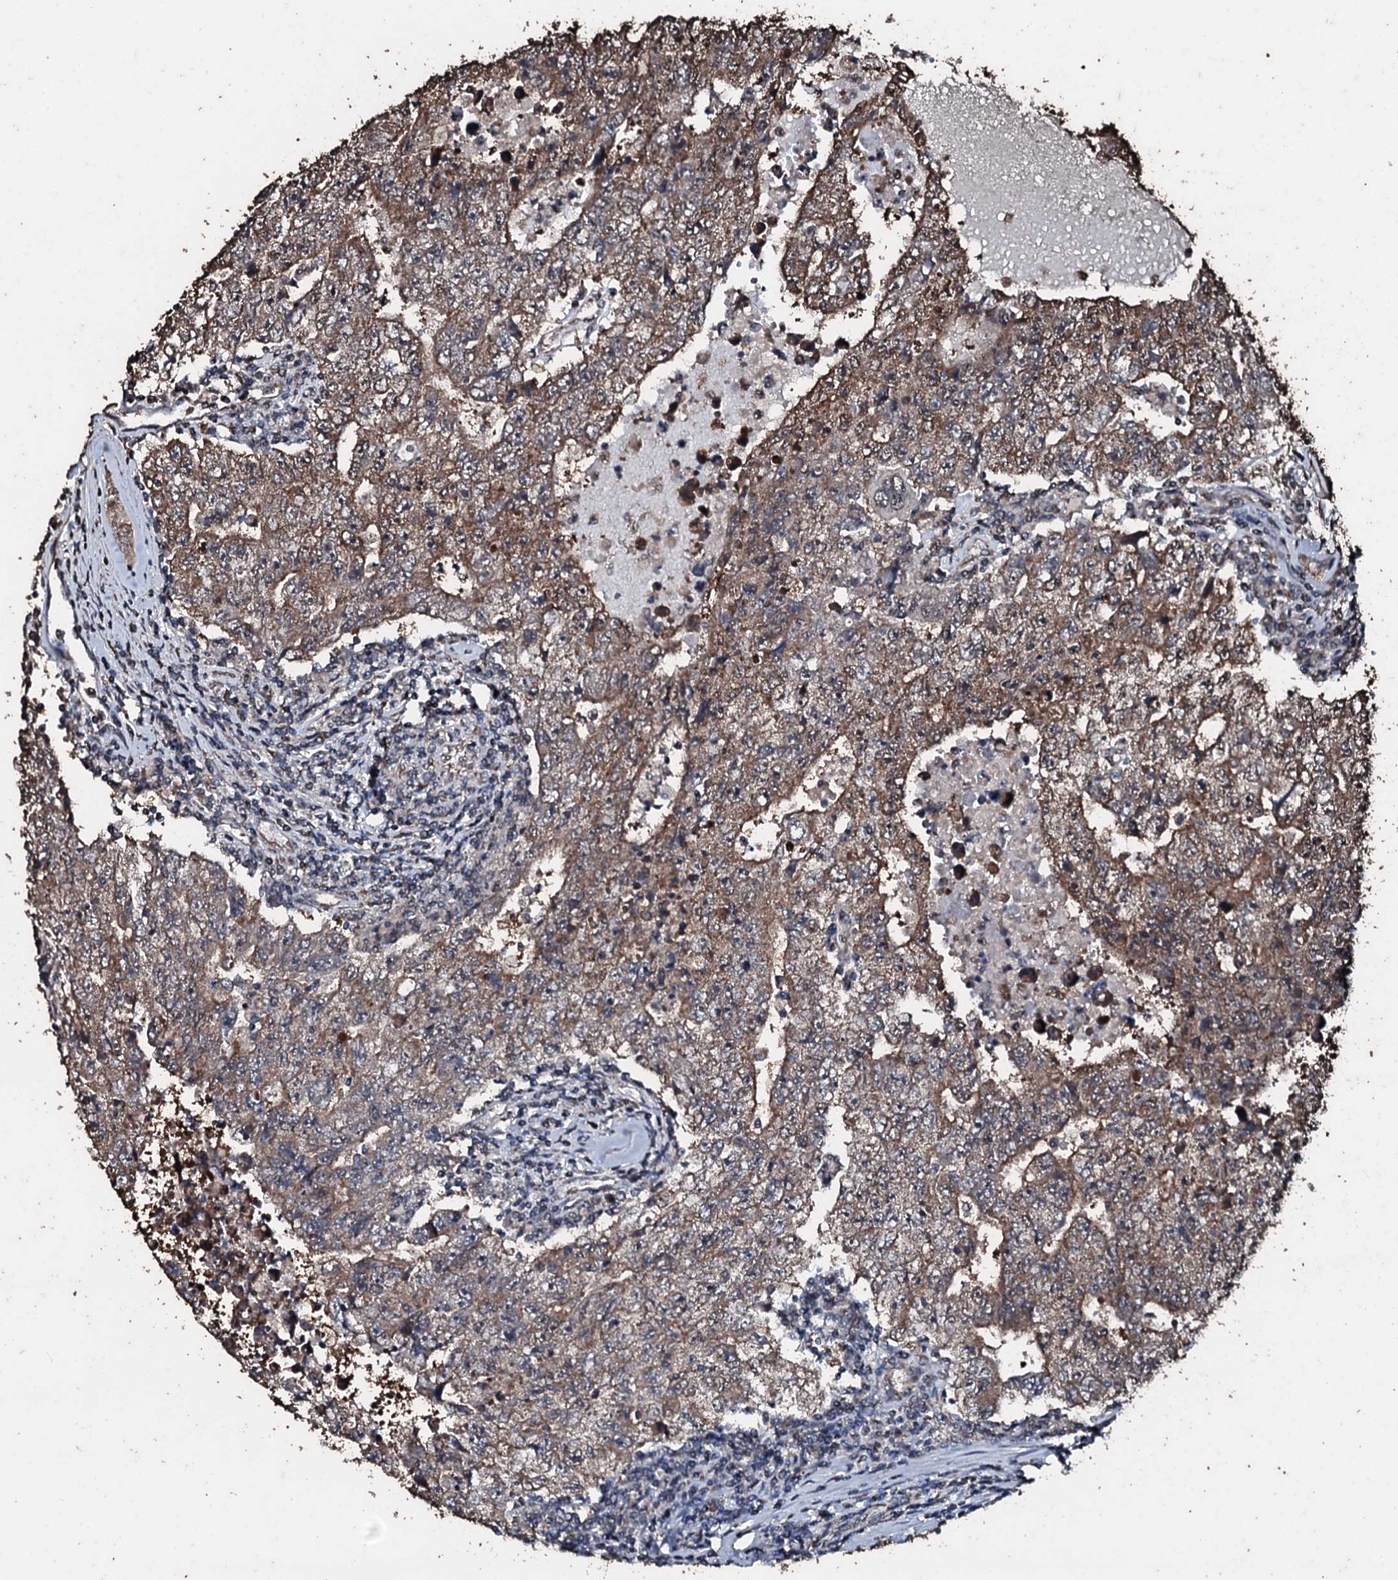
{"staining": {"intensity": "moderate", "quantity": ">75%", "location": "cytoplasmic/membranous"}, "tissue": "testis cancer", "cell_type": "Tumor cells", "image_type": "cancer", "snomed": [{"axis": "morphology", "description": "Carcinoma, Embryonal, NOS"}, {"axis": "topography", "description": "Testis"}], "caption": "The immunohistochemical stain labels moderate cytoplasmic/membranous expression in tumor cells of testis embryonal carcinoma tissue.", "gene": "FAAP24", "patient": {"sex": "male", "age": 17}}